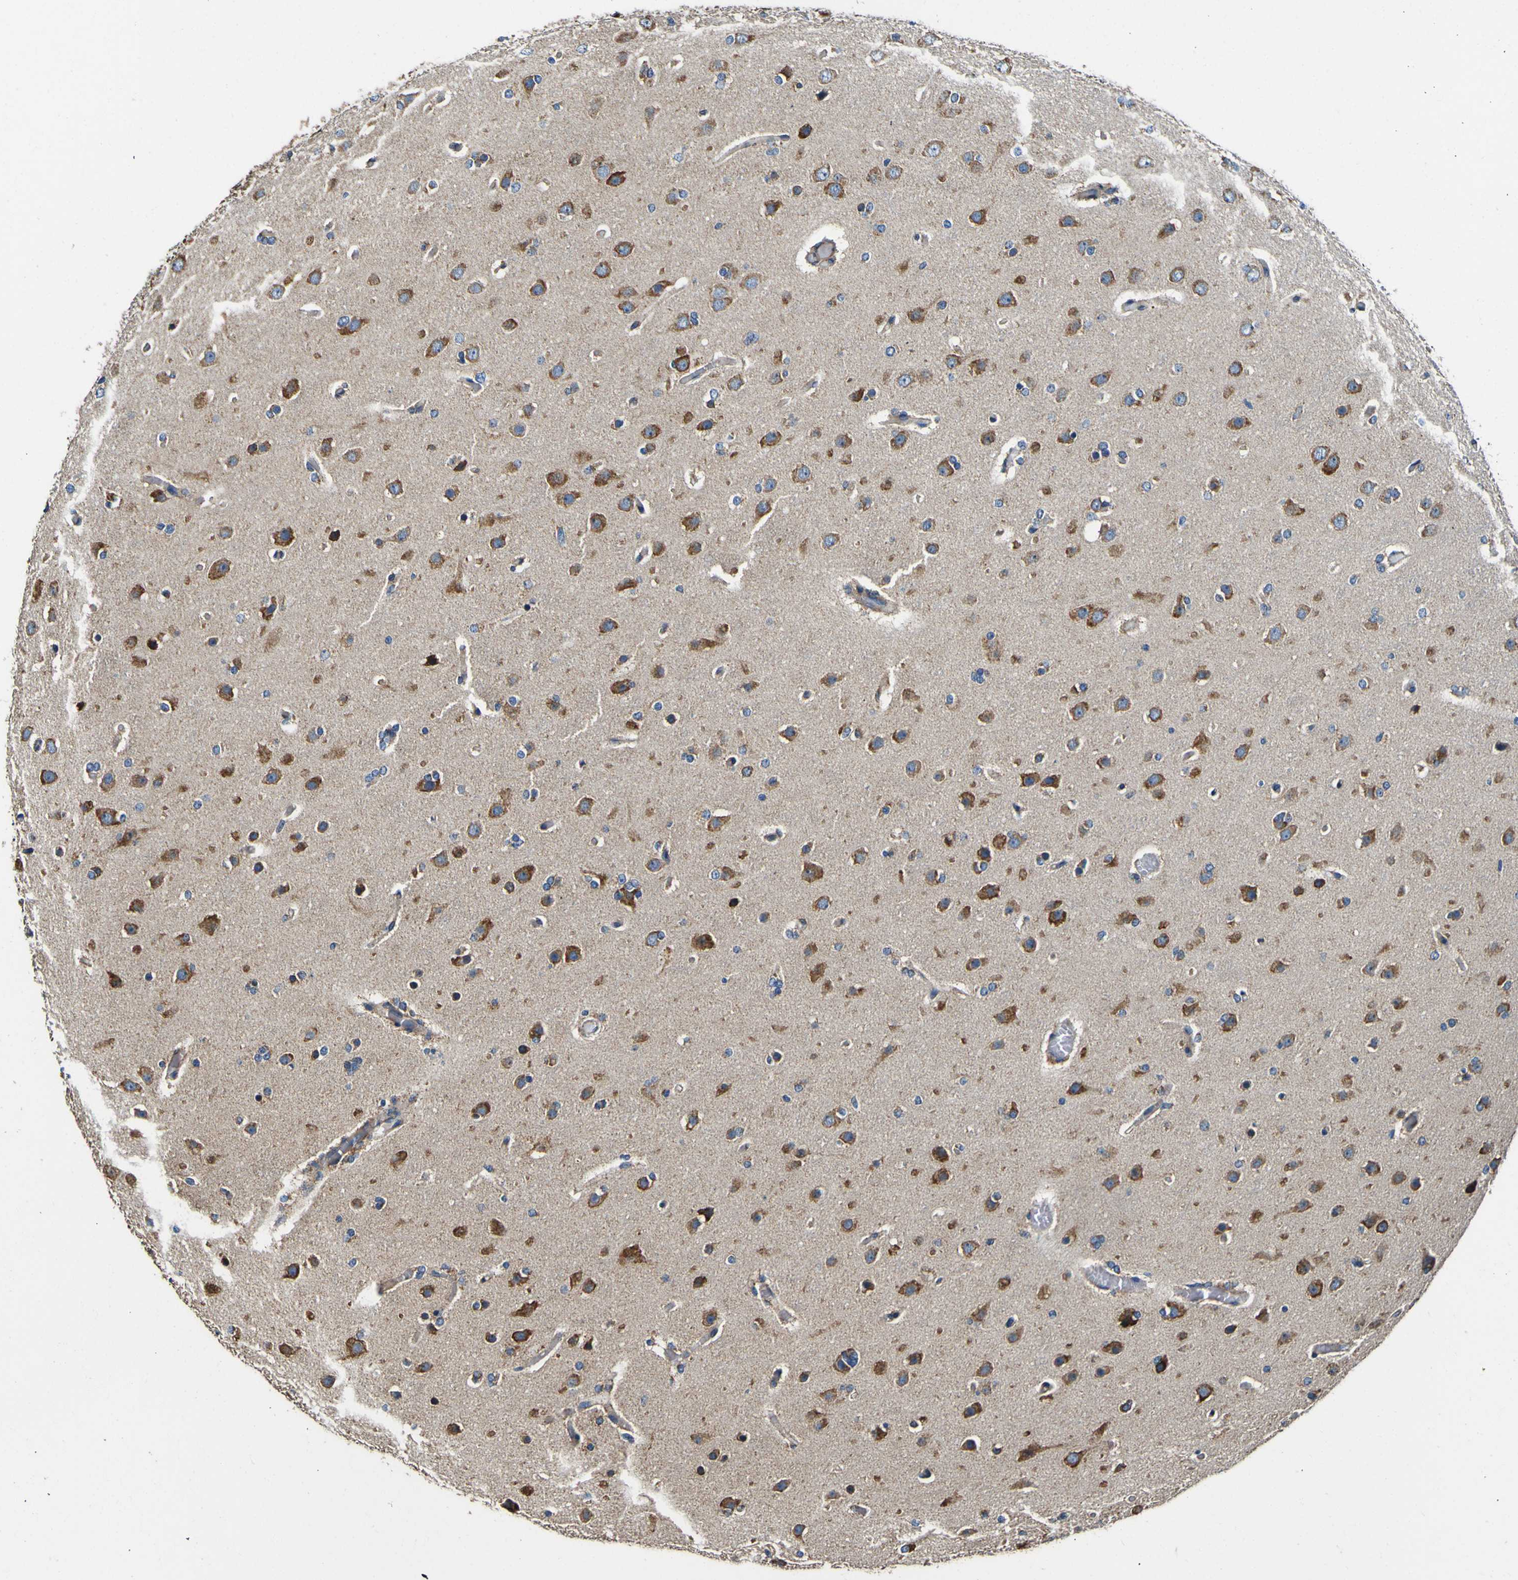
{"staining": {"intensity": "moderate", "quantity": "25%-75%", "location": "cytoplasmic/membranous"}, "tissue": "glioma", "cell_type": "Tumor cells", "image_type": "cancer", "snomed": [{"axis": "morphology", "description": "Glioma, malignant, High grade"}, {"axis": "topography", "description": "Cerebral cortex"}], "caption": "The image shows staining of high-grade glioma (malignant), revealing moderate cytoplasmic/membranous protein positivity (brown color) within tumor cells.", "gene": "INPP5A", "patient": {"sex": "female", "age": 36}}